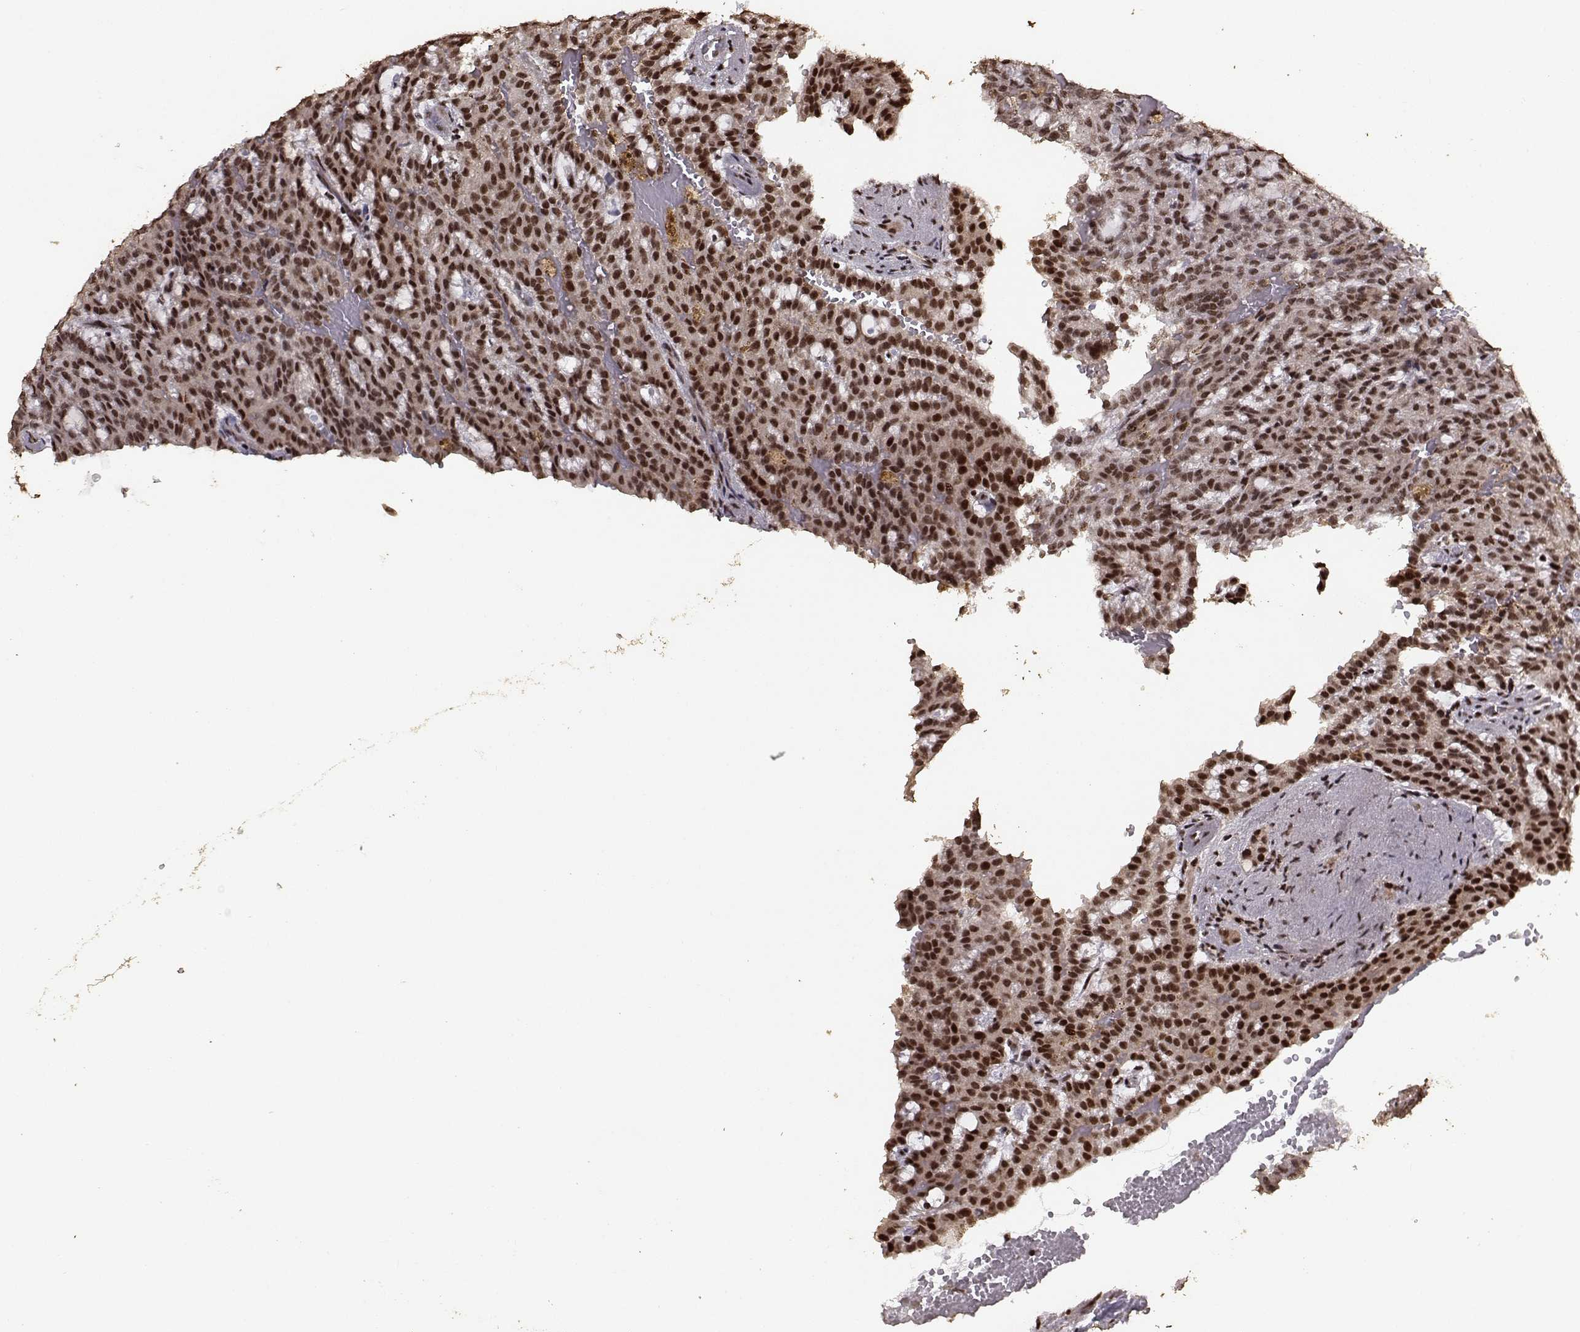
{"staining": {"intensity": "strong", "quantity": "25%-75%", "location": "nuclear"}, "tissue": "renal cancer", "cell_type": "Tumor cells", "image_type": "cancer", "snomed": [{"axis": "morphology", "description": "Adenocarcinoma, NOS"}, {"axis": "topography", "description": "Kidney"}], "caption": "A brown stain highlights strong nuclear positivity of a protein in renal cancer tumor cells.", "gene": "SF1", "patient": {"sex": "male", "age": 63}}